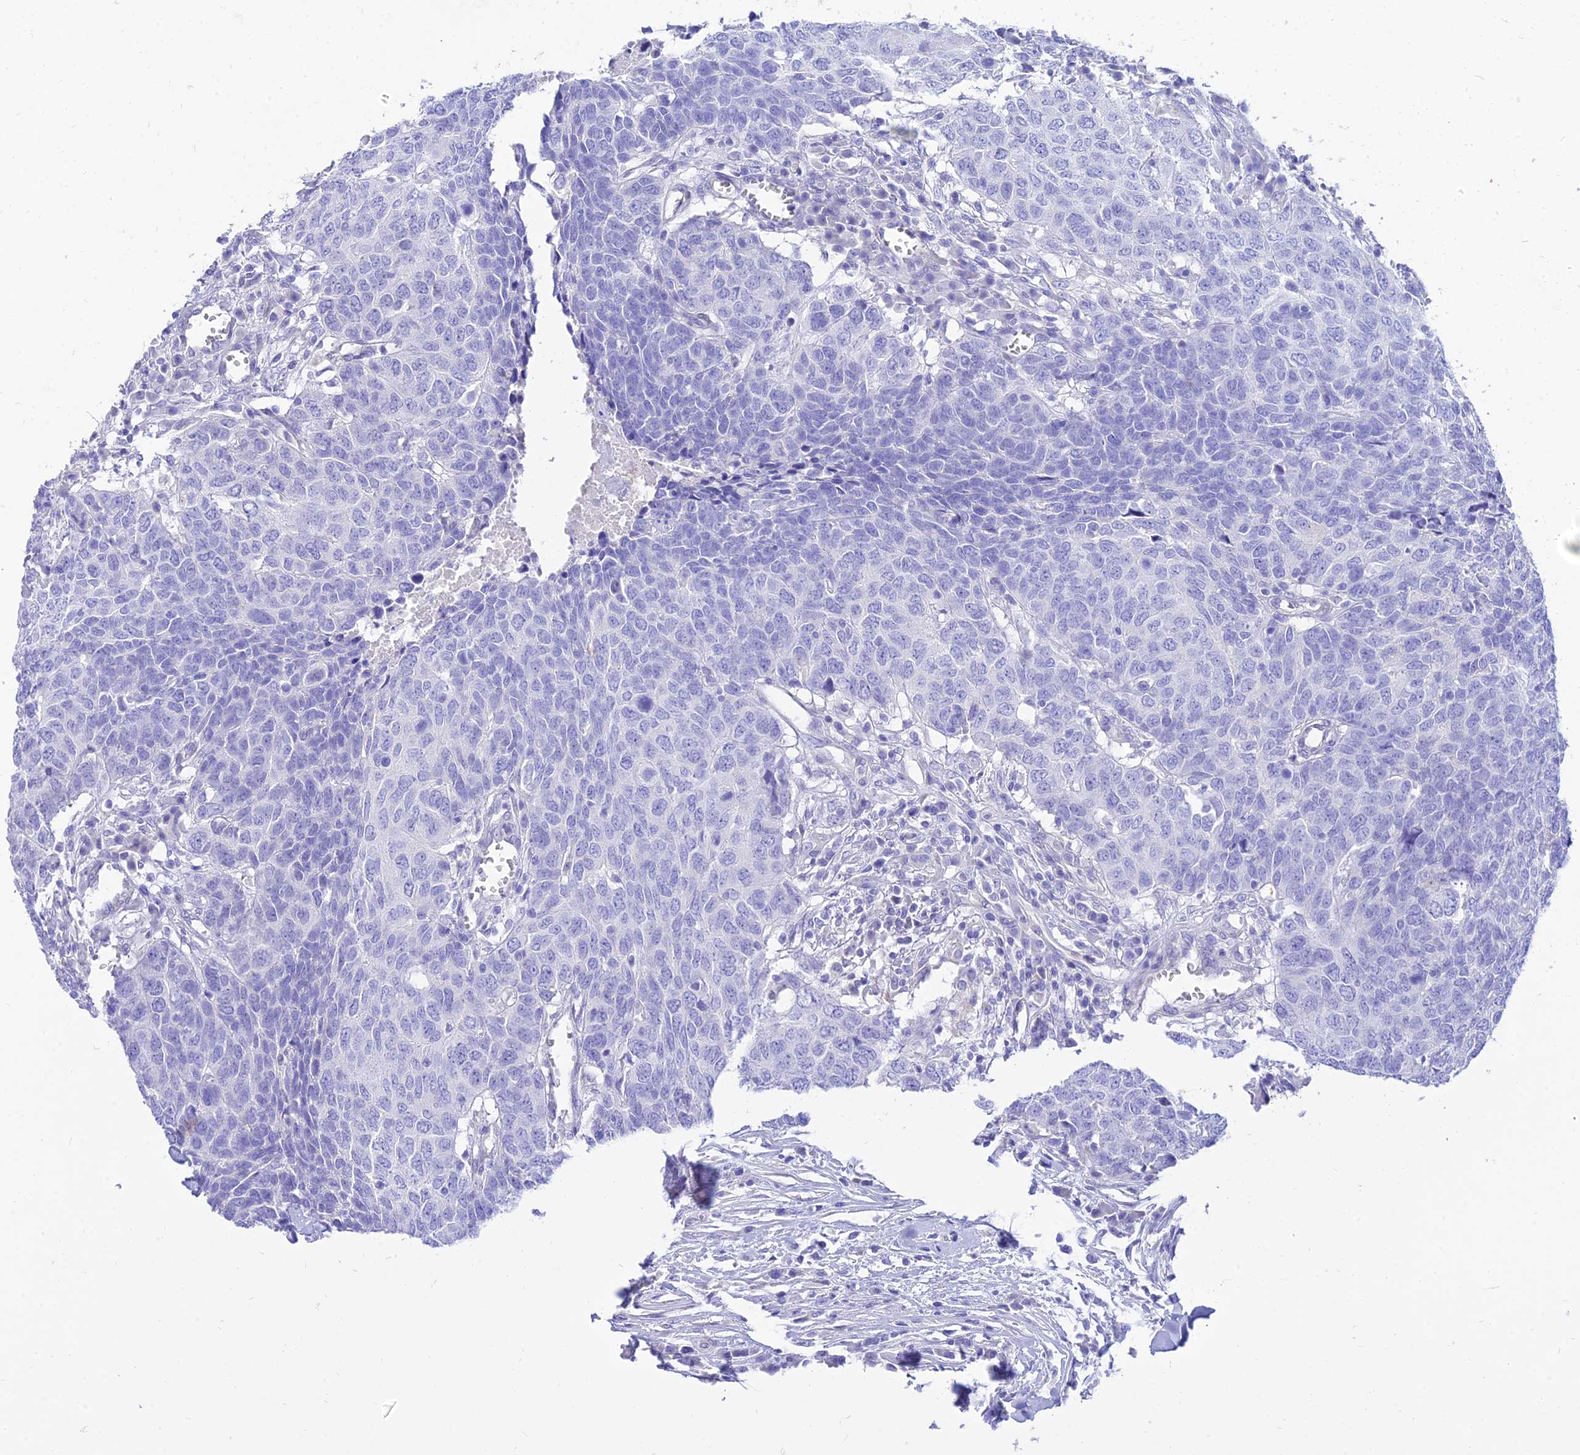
{"staining": {"intensity": "negative", "quantity": "none", "location": "none"}, "tissue": "head and neck cancer", "cell_type": "Tumor cells", "image_type": "cancer", "snomed": [{"axis": "morphology", "description": "Squamous cell carcinoma, NOS"}, {"axis": "topography", "description": "Head-Neck"}], "caption": "Immunohistochemistry image of neoplastic tissue: human head and neck squamous cell carcinoma stained with DAB displays no significant protein expression in tumor cells.", "gene": "TAC3", "patient": {"sex": "male", "age": 66}}